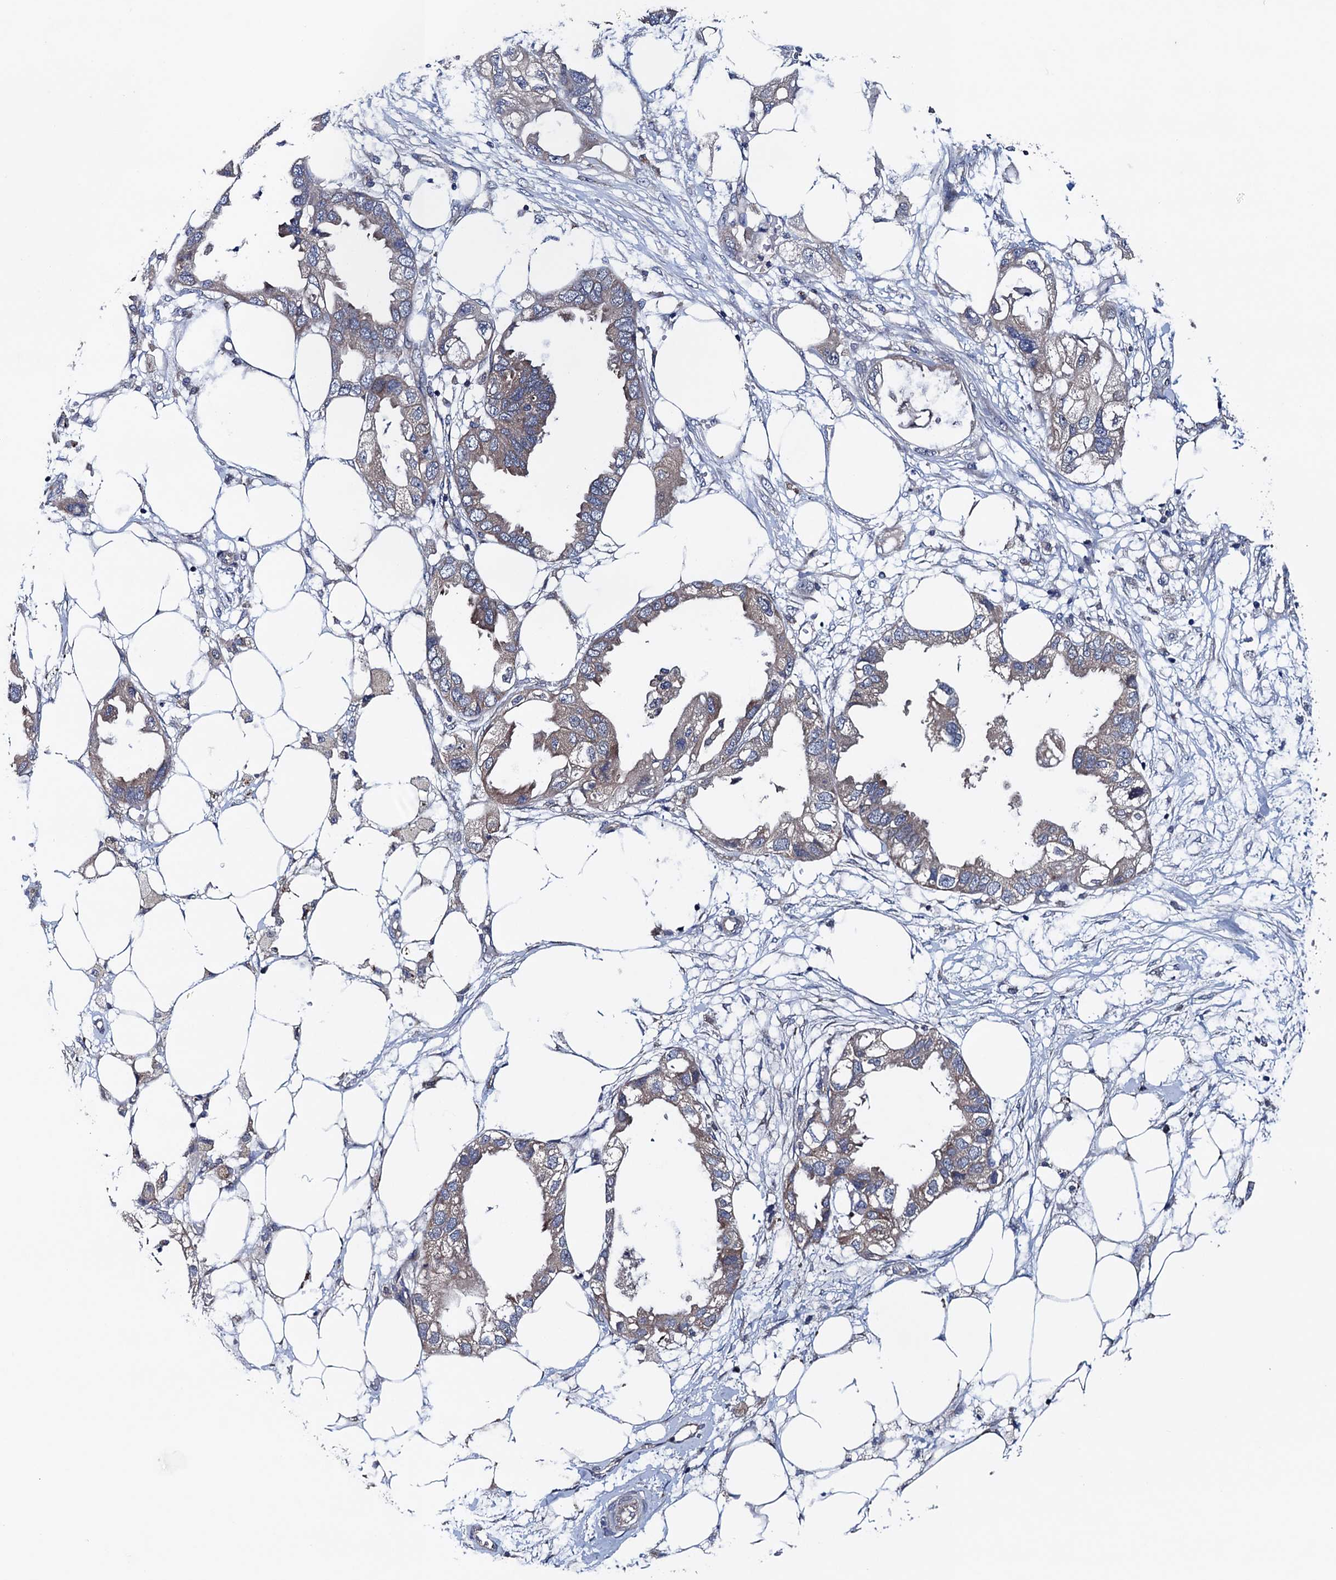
{"staining": {"intensity": "weak", "quantity": "<25%", "location": "cytoplasmic/membranous"}, "tissue": "endometrial cancer", "cell_type": "Tumor cells", "image_type": "cancer", "snomed": [{"axis": "morphology", "description": "Adenocarcinoma, NOS"}, {"axis": "morphology", "description": "Adenocarcinoma, metastatic, NOS"}, {"axis": "topography", "description": "Adipose tissue"}, {"axis": "topography", "description": "Endometrium"}], "caption": "Protein analysis of endometrial adenocarcinoma displays no significant staining in tumor cells. Nuclei are stained in blue.", "gene": "BLTP3B", "patient": {"sex": "female", "age": 67}}